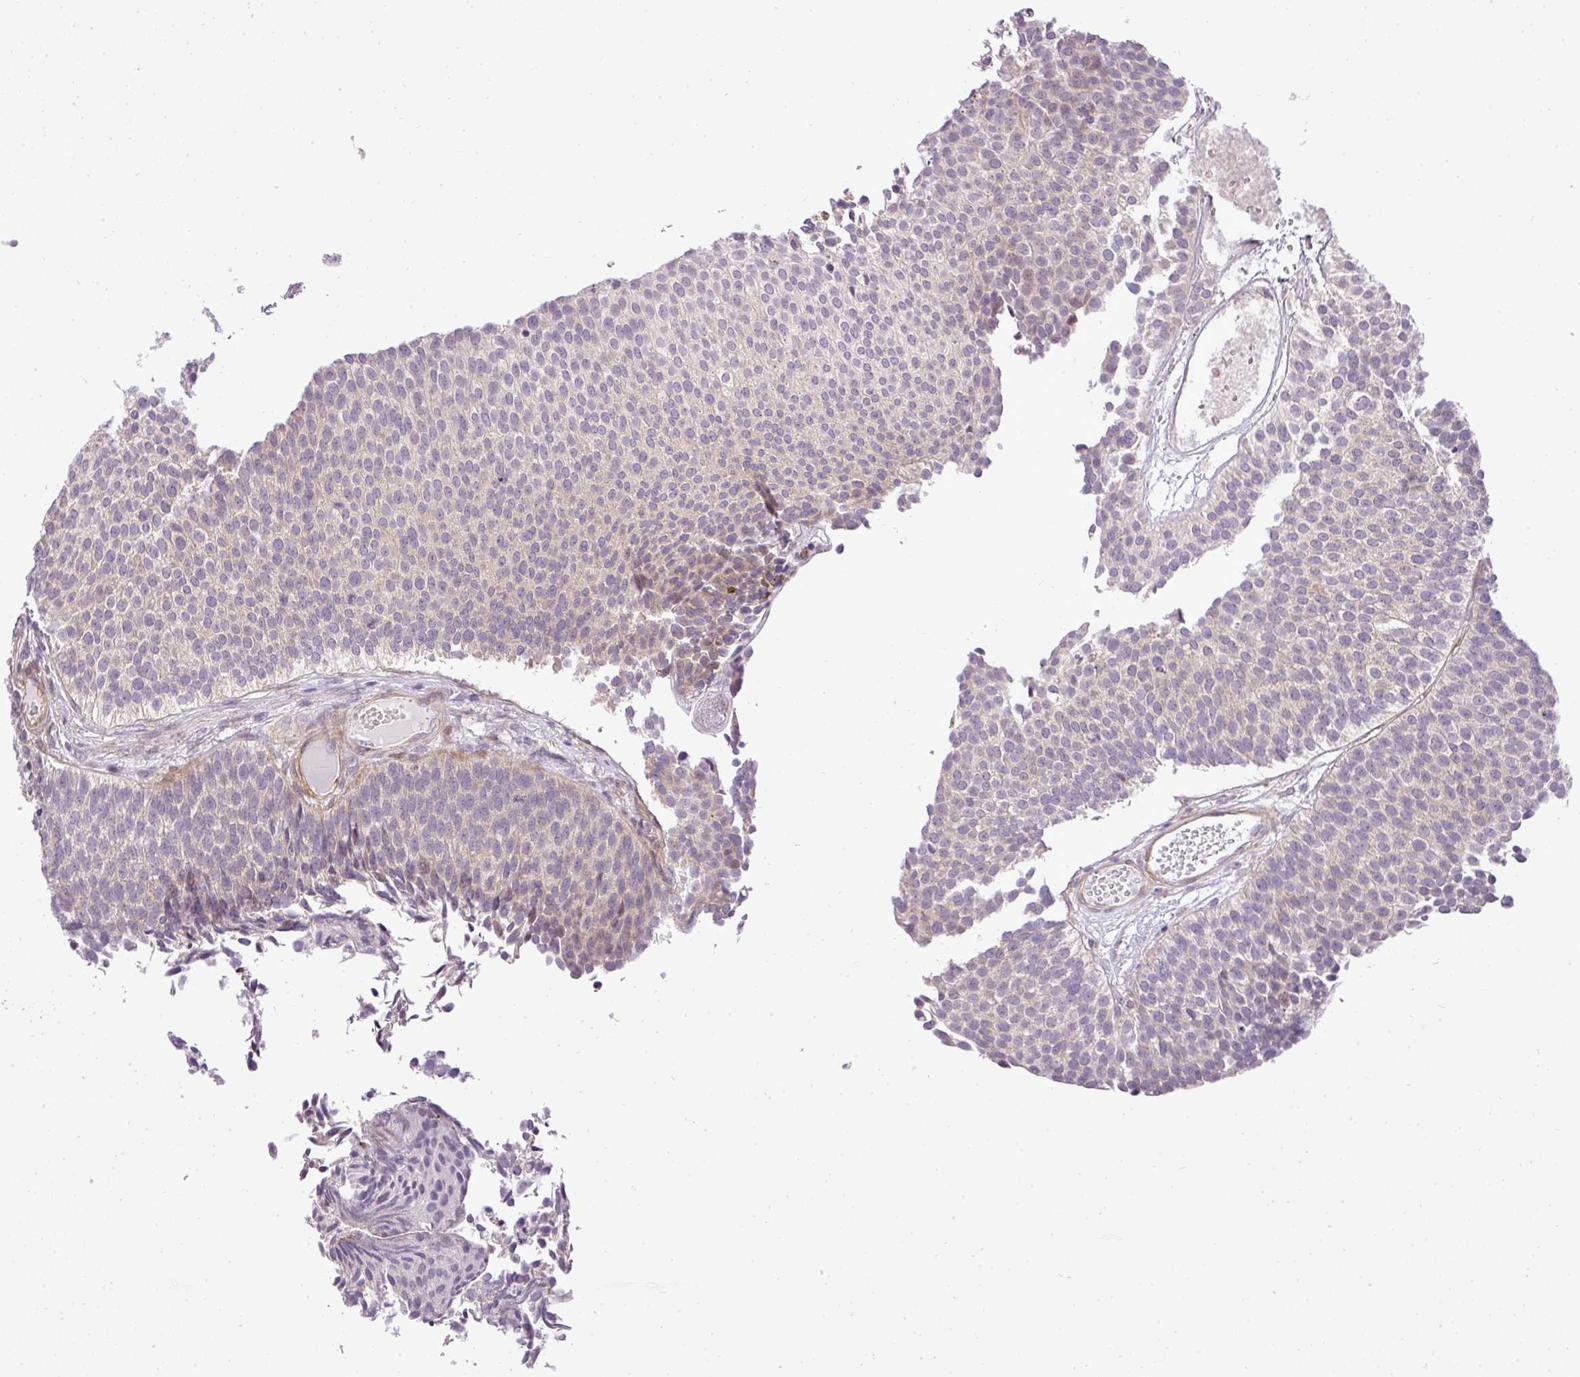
{"staining": {"intensity": "weak", "quantity": "<25%", "location": "cytoplasmic/membranous"}, "tissue": "urothelial cancer", "cell_type": "Tumor cells", "image_type": "cancer", "snomed": [{"axis": "morphology", "description": "Urothelial carcinoma, Low grade"}, {"axis": "topography", "description": "Urinary bladder"}], "caption": "Urothelial cancer was stained to show a protein in brown. There is no significant expression in tumor cells. (DAB immunohistochemistry, high magnification).", "gene": "ZDHHC1", "patient": {"sex": "male", "age": 84}}